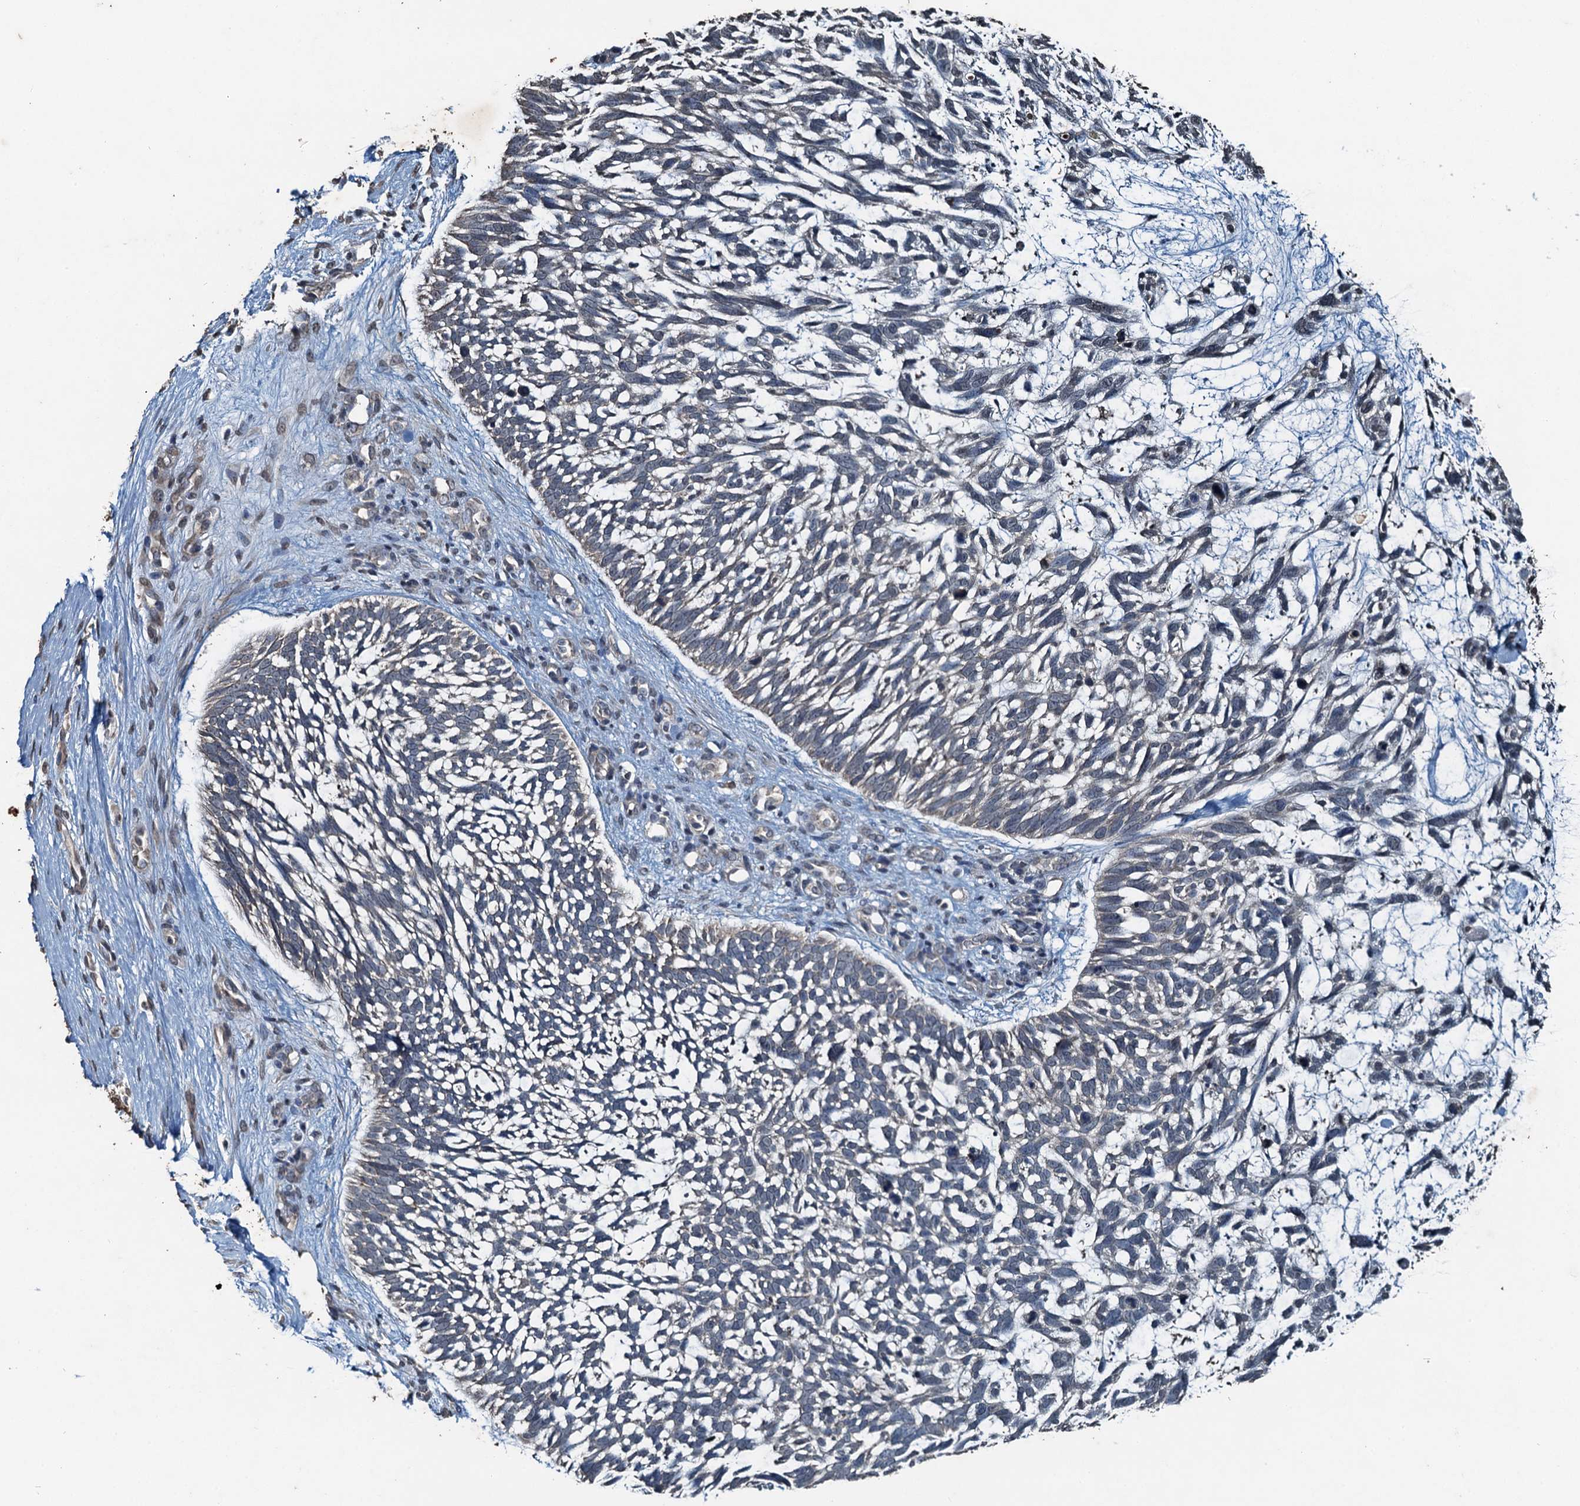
{"staining": {"intensity": "negative", "quantity": "none", "location": "none"}, "tissue": "skin cancer", "cell_type": "Tumor cells", "image_type": "cancer", "snomed": [{"axis": "morphology", "description": "Basal cell carcinoma"}, {"axis": "topography", "description": "Skin"}], "caption": "Tumor cells show no significant protein positivity in skin cancer (basal cell carcinoma).", "gene": "TCTN1", "patient": {"sex": "male", "age": 88}}